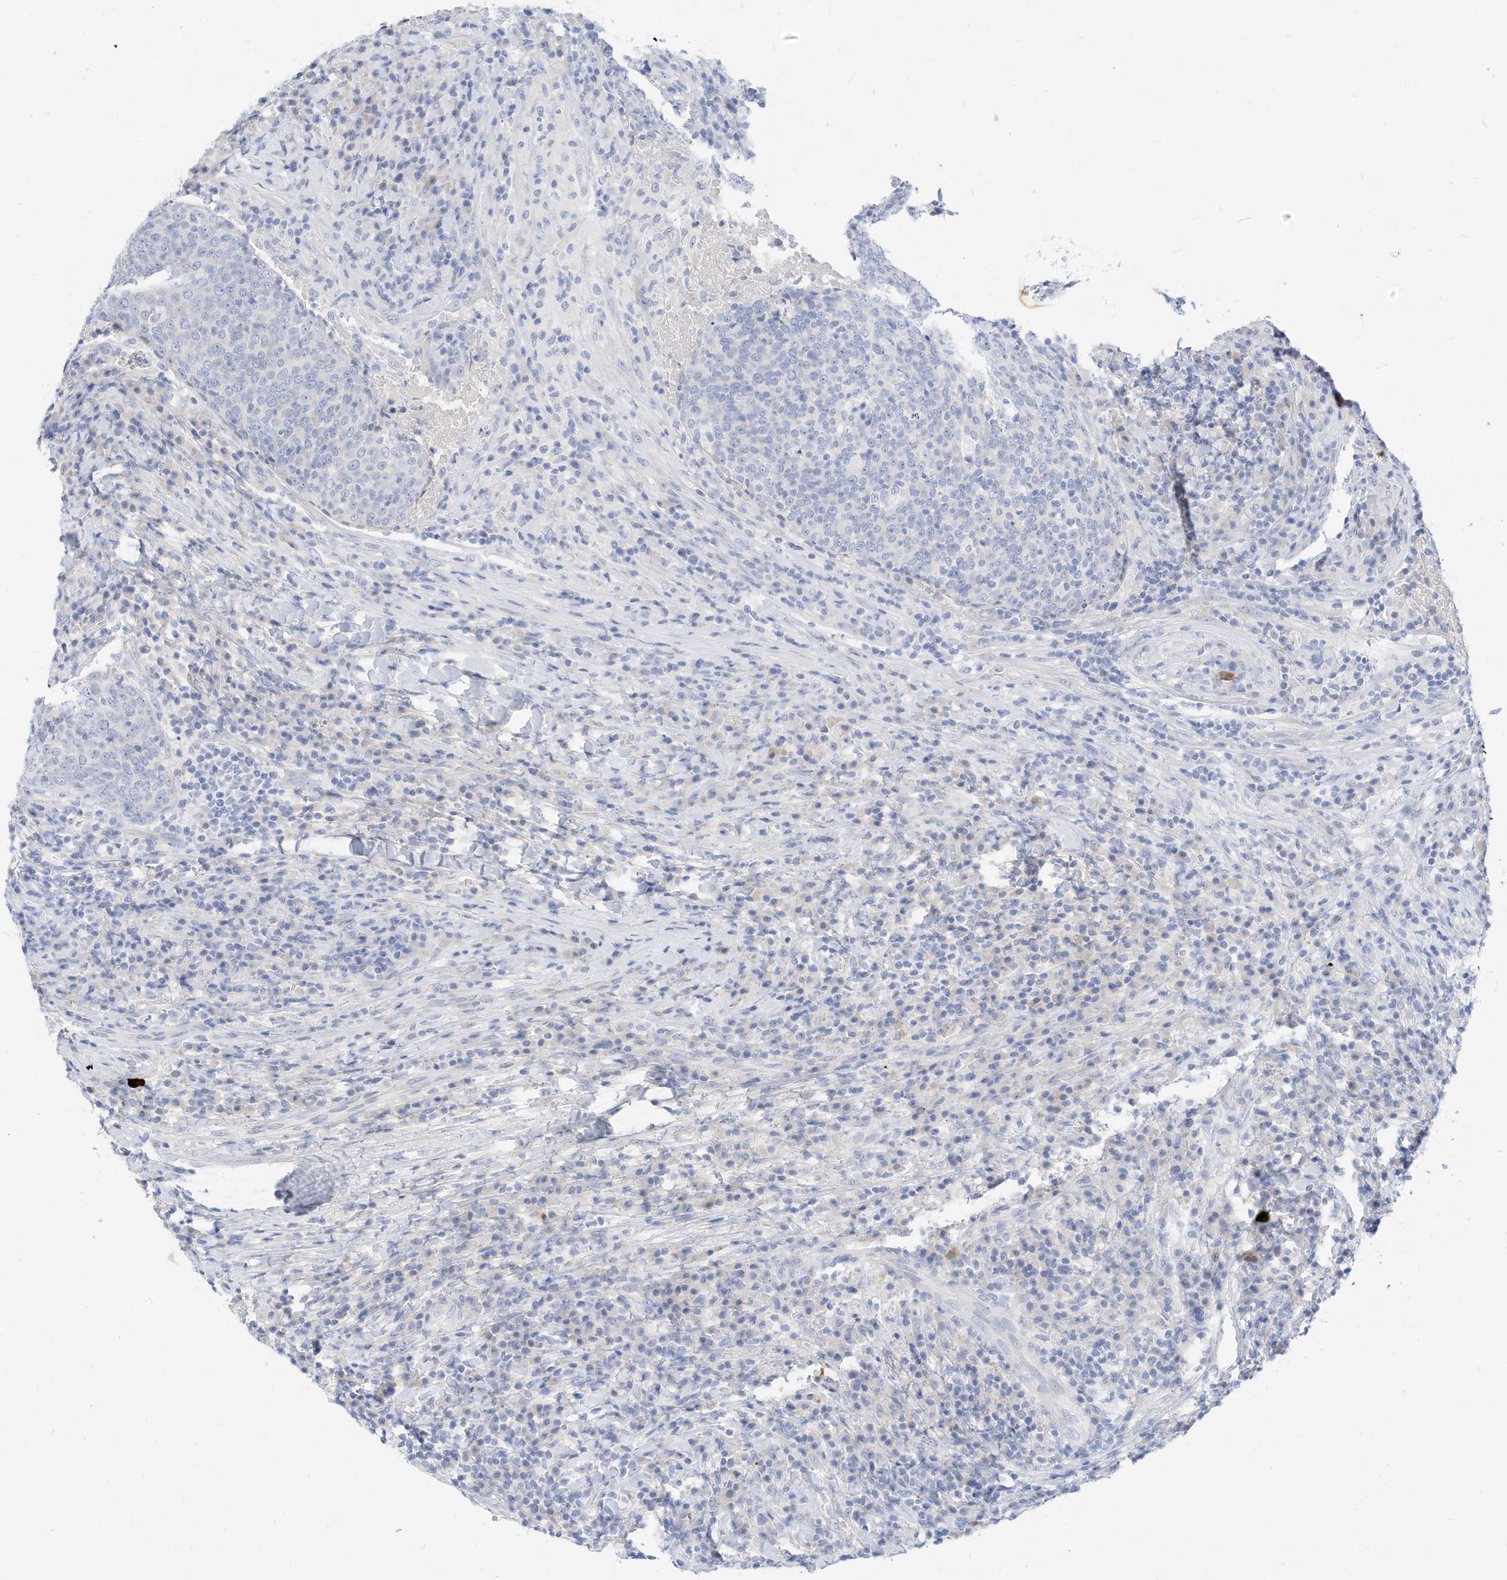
{"staining": {"intensity": "negative", "quantity": "none", "location": "none"}, "tissue": "head and neck cancer", "cell_type": "Tumor cells", "image_type": "cancer", "snomed": [{"axis": "morphology", "description": "Squamous cell carcinoma, NOS"}, {"axis": "morphology", "description": "Squamous cell carcinoma, metastatic, NOS"}, {"axis": "topography", "description": "Lymph node"}, {"axis": "topography", "description": "Head-Neck"}], "caption": "An immunohistochemistry micrograph of head and neck cancer (metastatic squamous cell carcinoma) is shown. There is no staining in tumor cells of head and neck cancer (metastatic squamous cell carcinoma). (DAB immunohistochemistry (IHC) visualized using brightfield microscopy, high magnification).", "gene": "SPOCD1", "patient": {"sex": "male", "age": 62}}